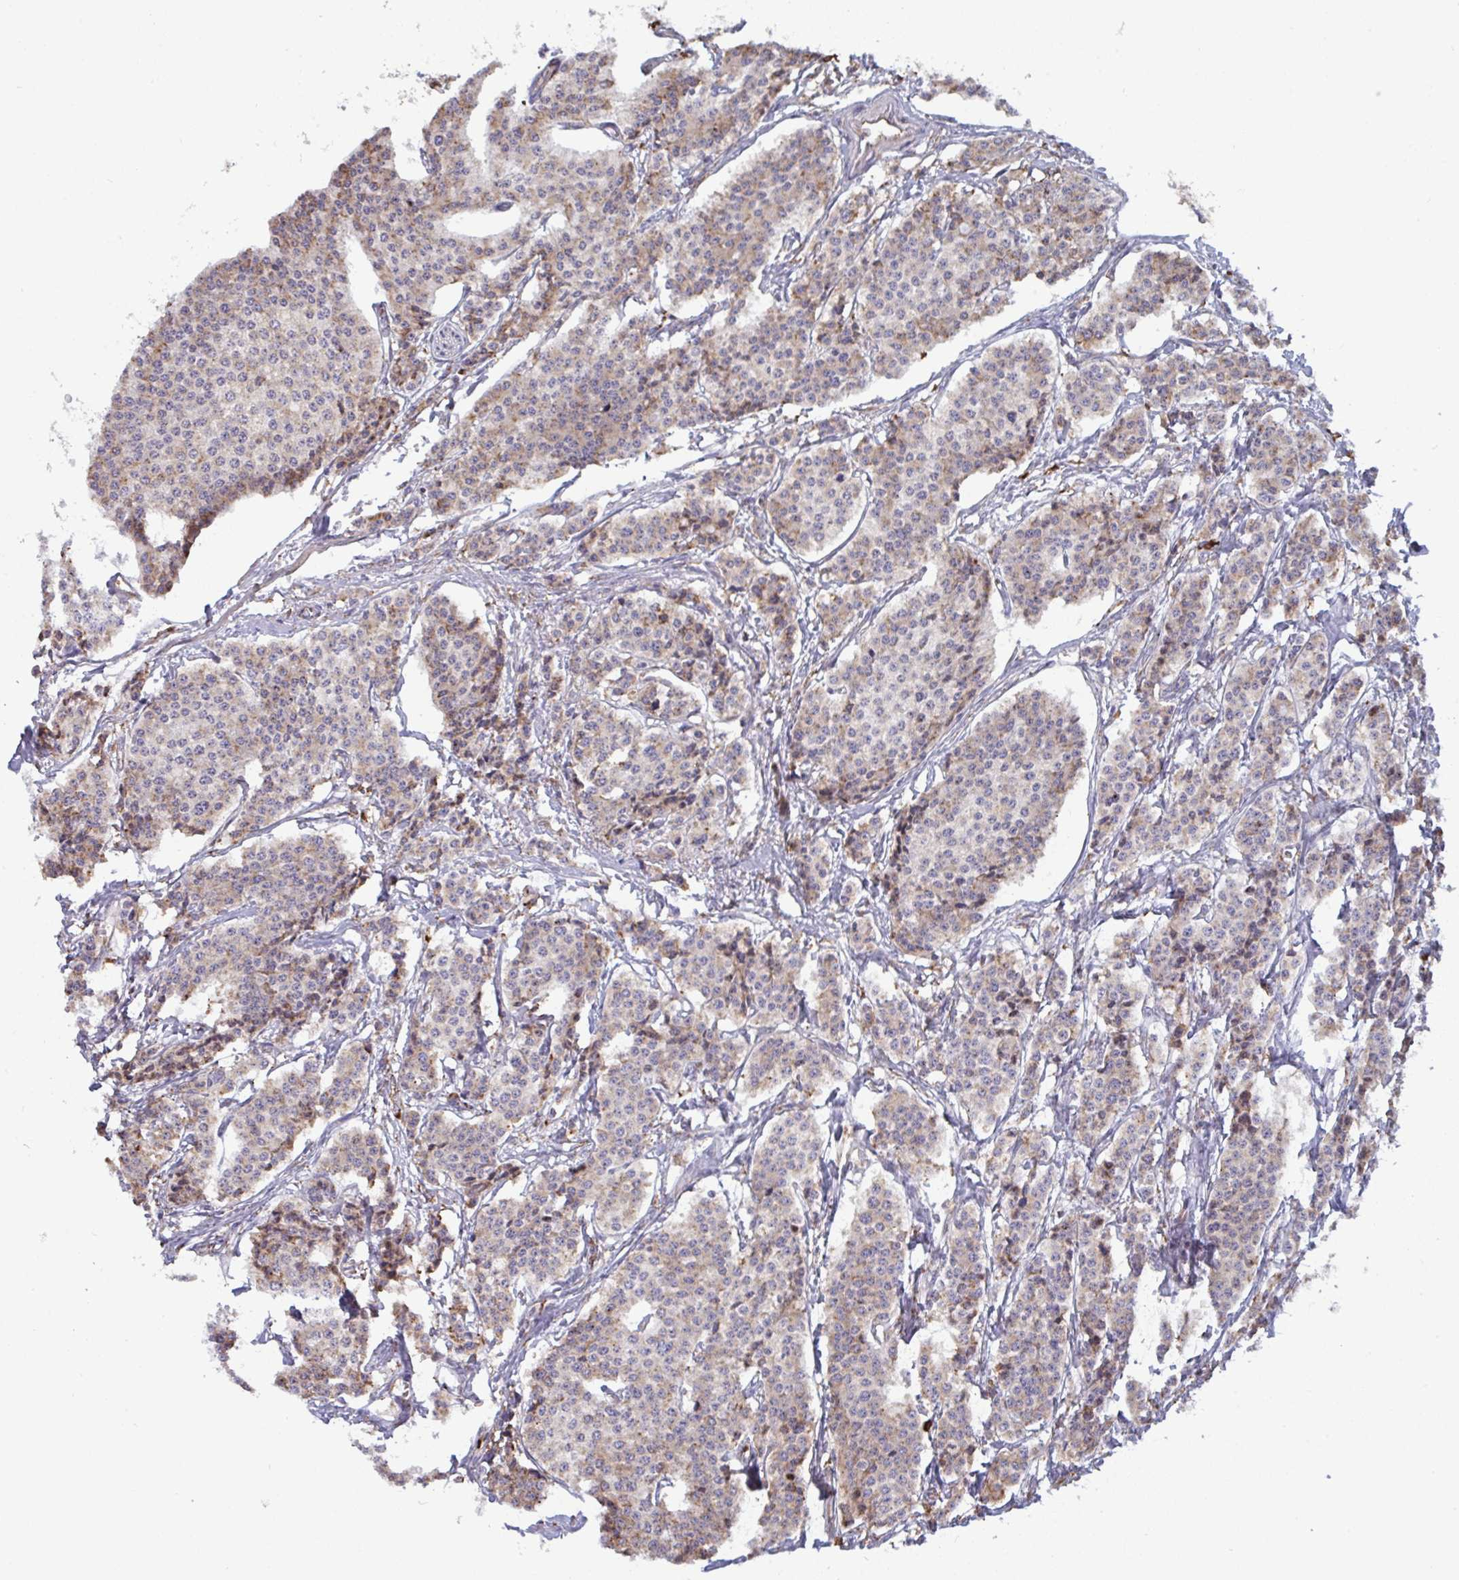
{"staining": {"intensity": "weak", "quantity": "25%-75%", "location": "cytoplasmic/membranous"}, "tissue": "carcinoid", "cell_type": "Tumor cells", "image_type": "cancer", "snomed": [{"axis": "morphology", "description": "Carcinoid, malignant, NOS"}, {"axis": "topography", "description": "Small intestine"}], "caption": "Approximately 25%-75% of tumor cells in malignant carcinoid display weak cytoplasmic/membranous protein staining as visualized by brown immunohistochemical staining.", "gene": "MYMK", "patient": {"sex": "female", "age": 64}}